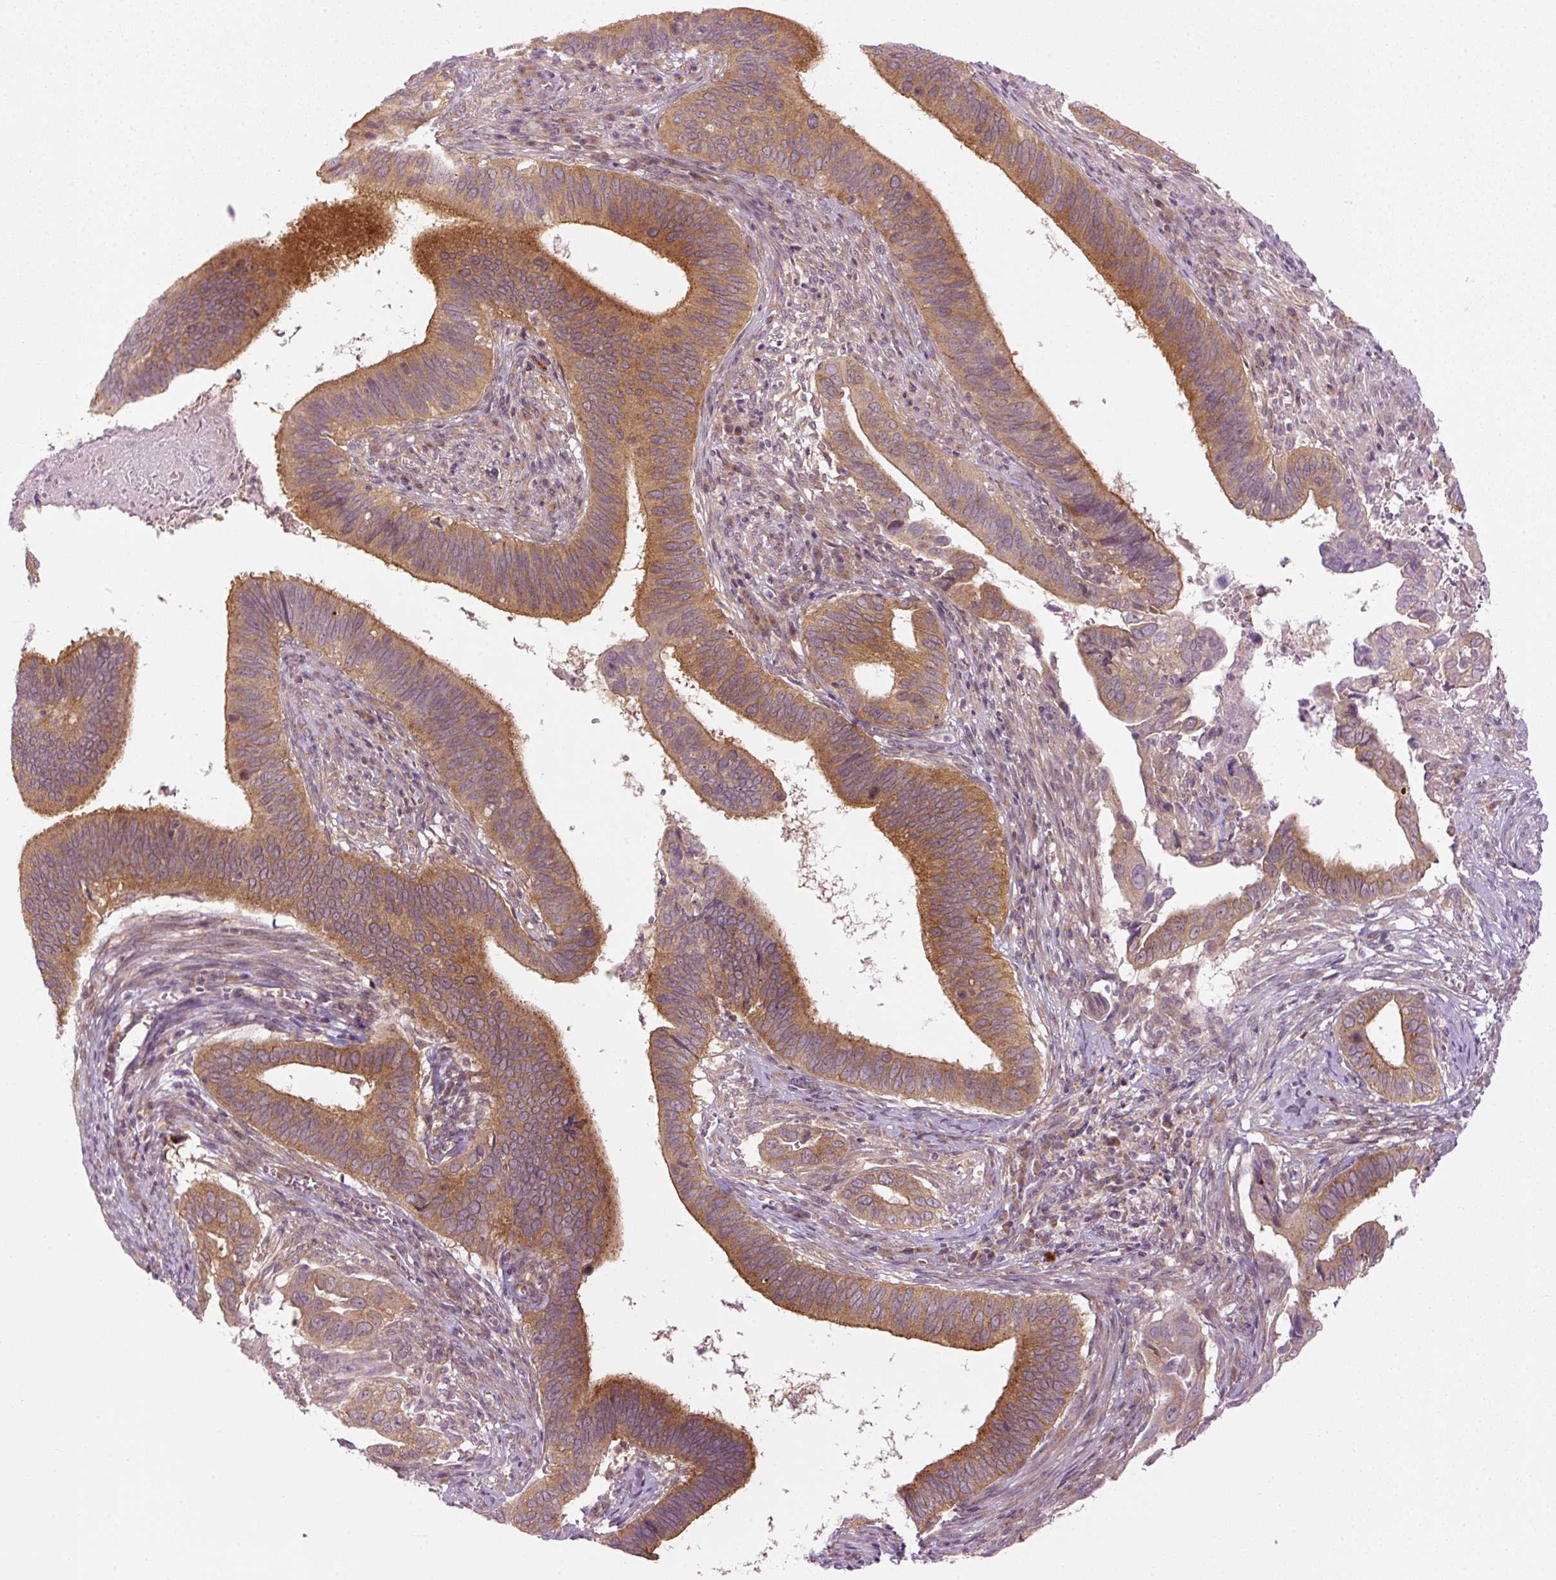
{"staining": {"intensity": "moderate", "quantity": ">75%", "location": "cytoplasmic/membranous"}, "tissue": "cervical cancer", "cell_type": "Tumor cells", "image_type": "cancer", "snomed": [{"axis": "morphology", "description": "Adenocarcinoma, NOS"}, {"axis": "topography", "description": "Cervix"}], "caption": "A micrograph of cervical cancer stained for a protein displays moderate cytoplasmic/membranous brown staining in tumor cells.", "gene": "MZT2B", "patient": {"sex": "female", "age": 42}}